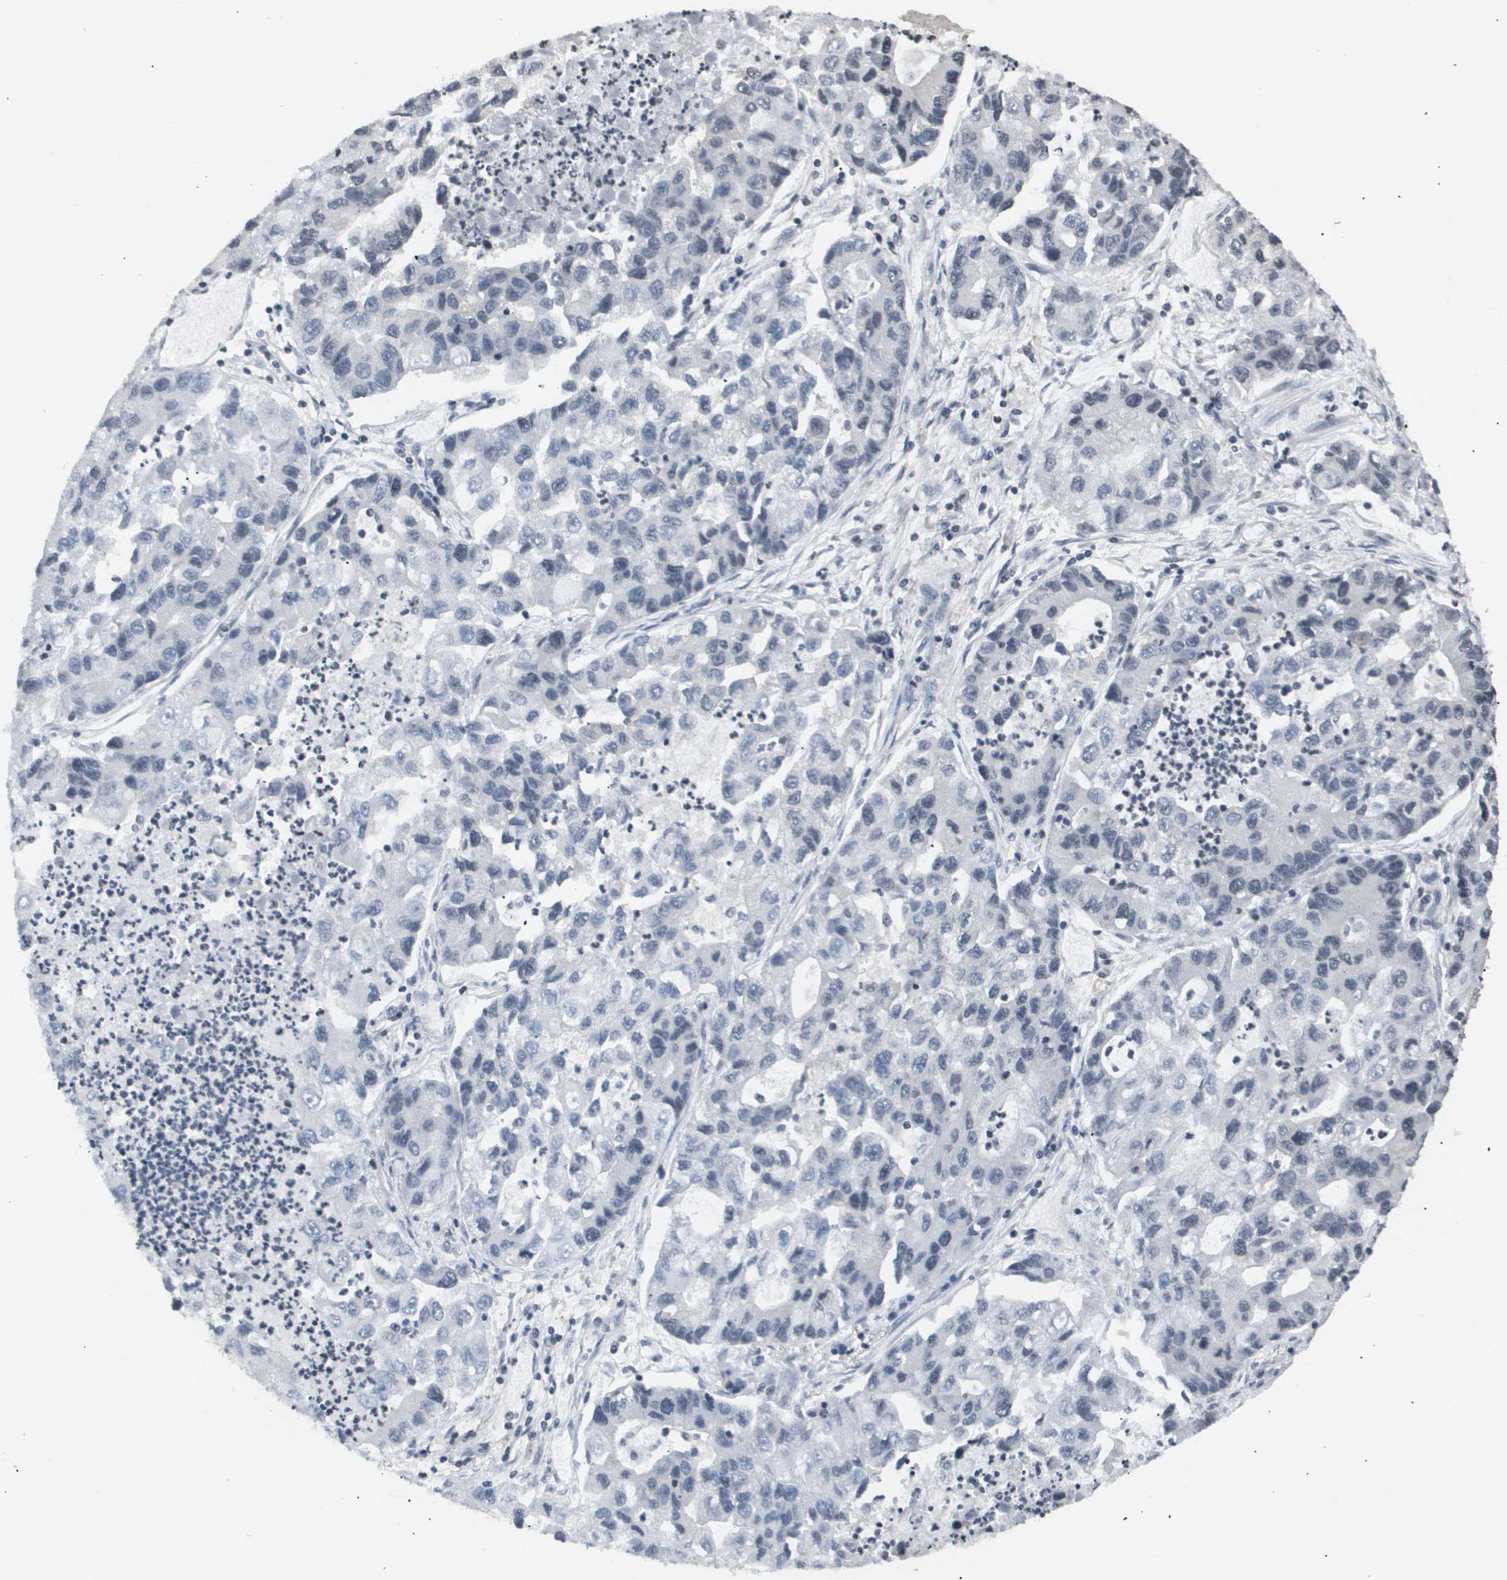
{"staining": {"intensity": "negative", "quantity": "none", "location": "none"}, "tissue": "lung cancer", "cell_type": "Tumor cells", "image_type": "cancer", "snomed": [{"axis": "morphology", "description": "Adenocarcinoma, NOS"}, {"axis": "topography", "description": "Lung"}], "caption": "The image demonstrates no significant positivity in tumor cells of lung adenocarcinoma.", "gene": "ANAPC2", "patient": {"sex": "female", "age": 51}}